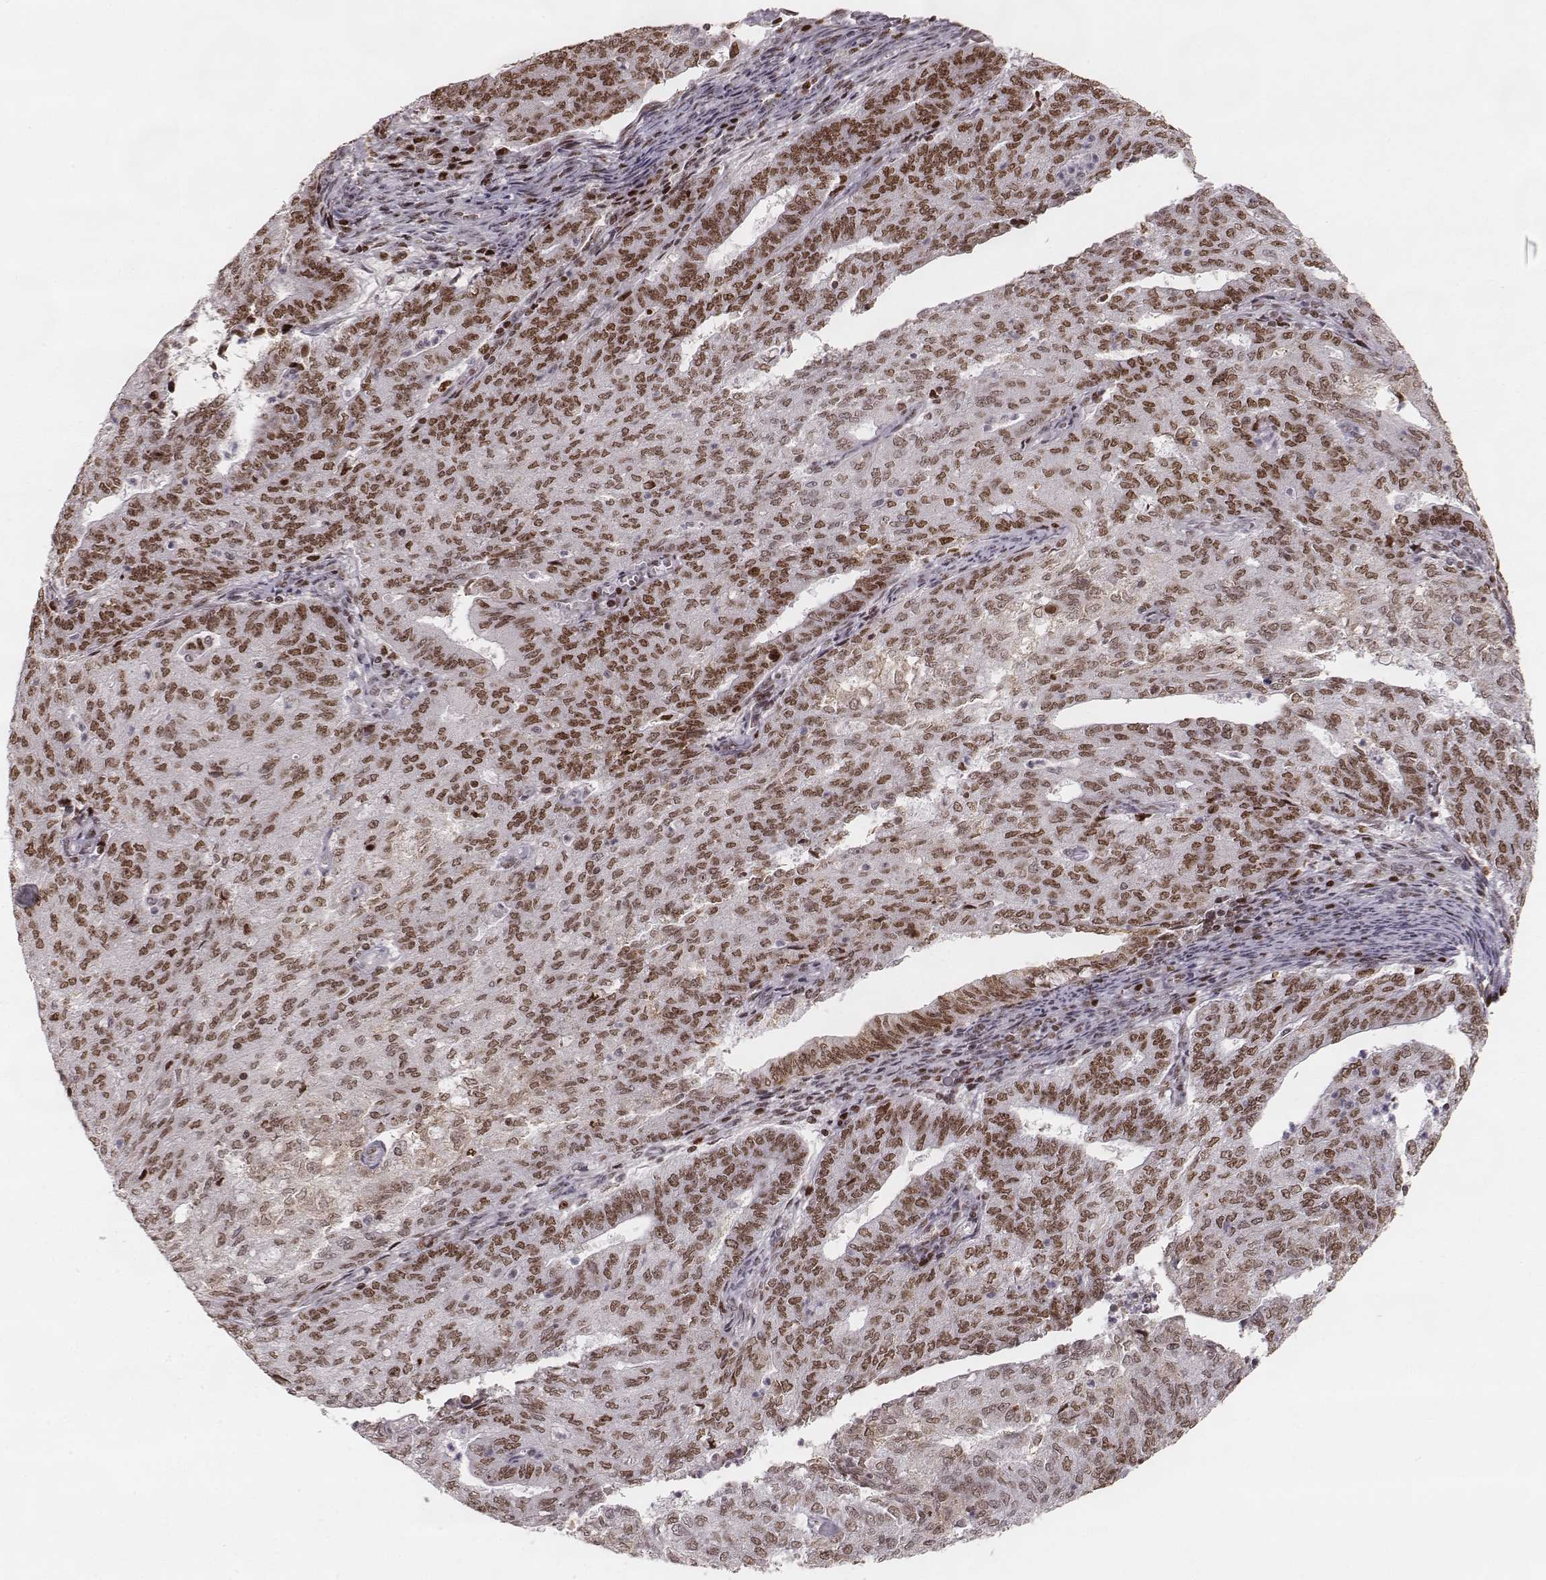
{"staining": {"intensity": "moderate", "quantity": ">75%", "location": "nuclear"}, "tissue": "endometrial cancer", "cell_type": "Tumor cells", "image_type": "cancer", "snomed": [{"axis": "morphology", "description": "Adenocarcinoma, NOS"}, {"axis": "topography", "description": "Endometrium"}], "caption": "IHC of human endometrial adenocarcinoma displays medium levels of moderate nuclear positivity in approximately >75% of tumor cells. Immunohistochemistry (ihc) stains the protein in brown and the nuclei are stained blue.", "gene": "PARP1", "patient": {"sex": "female", "age": 82}}